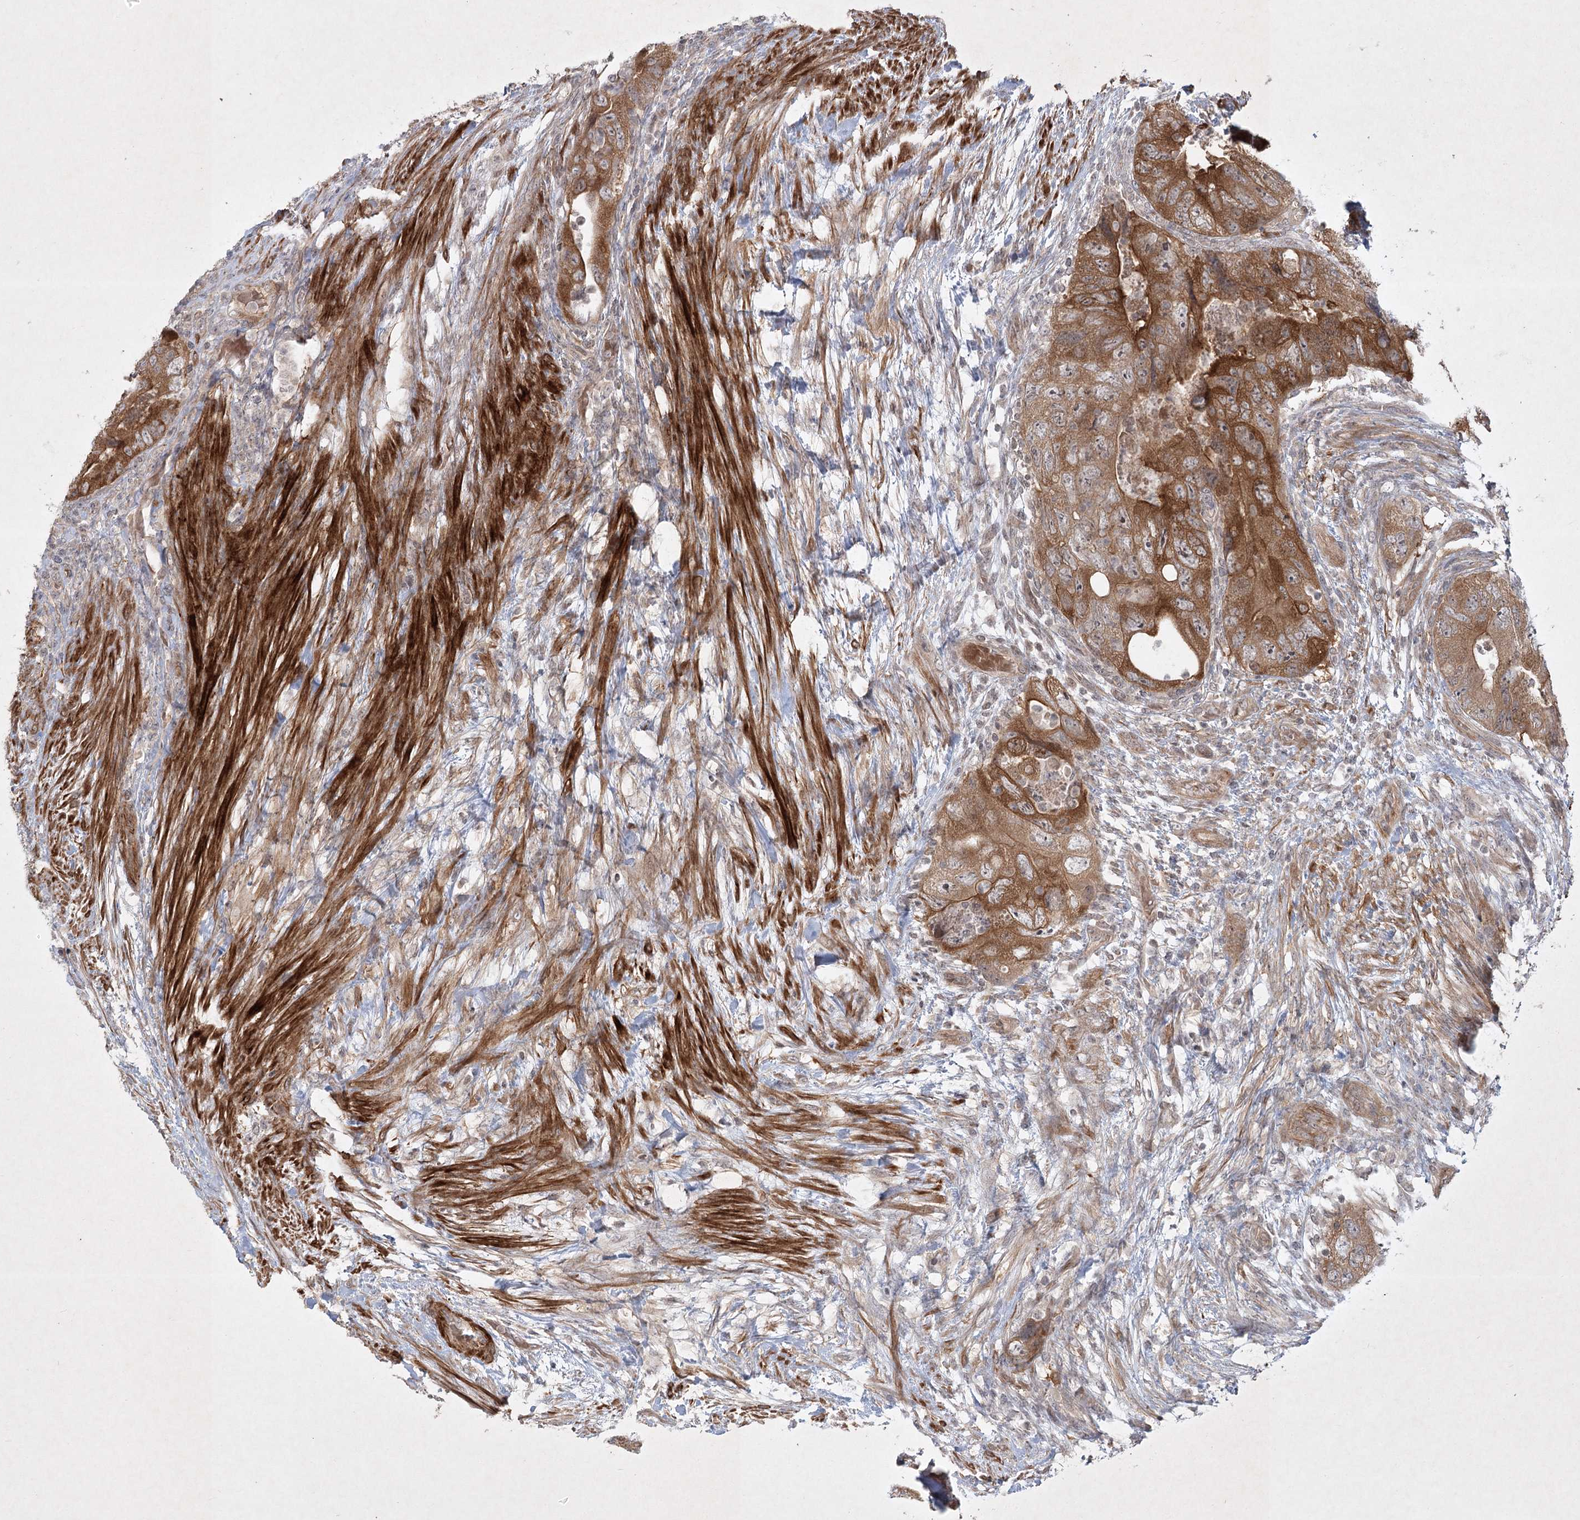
{"staining": {"intensity": "strong", "quantity": ">75%", "location": "cytoplasmic/membranous"}, "tissue": "colorectal cancer", "cell_type": "Tumor cells", "image_type": "cancer", "snomed": [{"axis": "morphology", "description": "Adenocarcinoma, NOS"}, {"axis": "topography", "description": "Rectum"}], "caption": "Immunohistochemistry (IHC) of colorectal cancer displays high levels of strong cytoplasmic/membranous expression in about >75% of tumor cells.", "gene": "SH2D3A", "patient": {"sex": "male", "age": 63}}